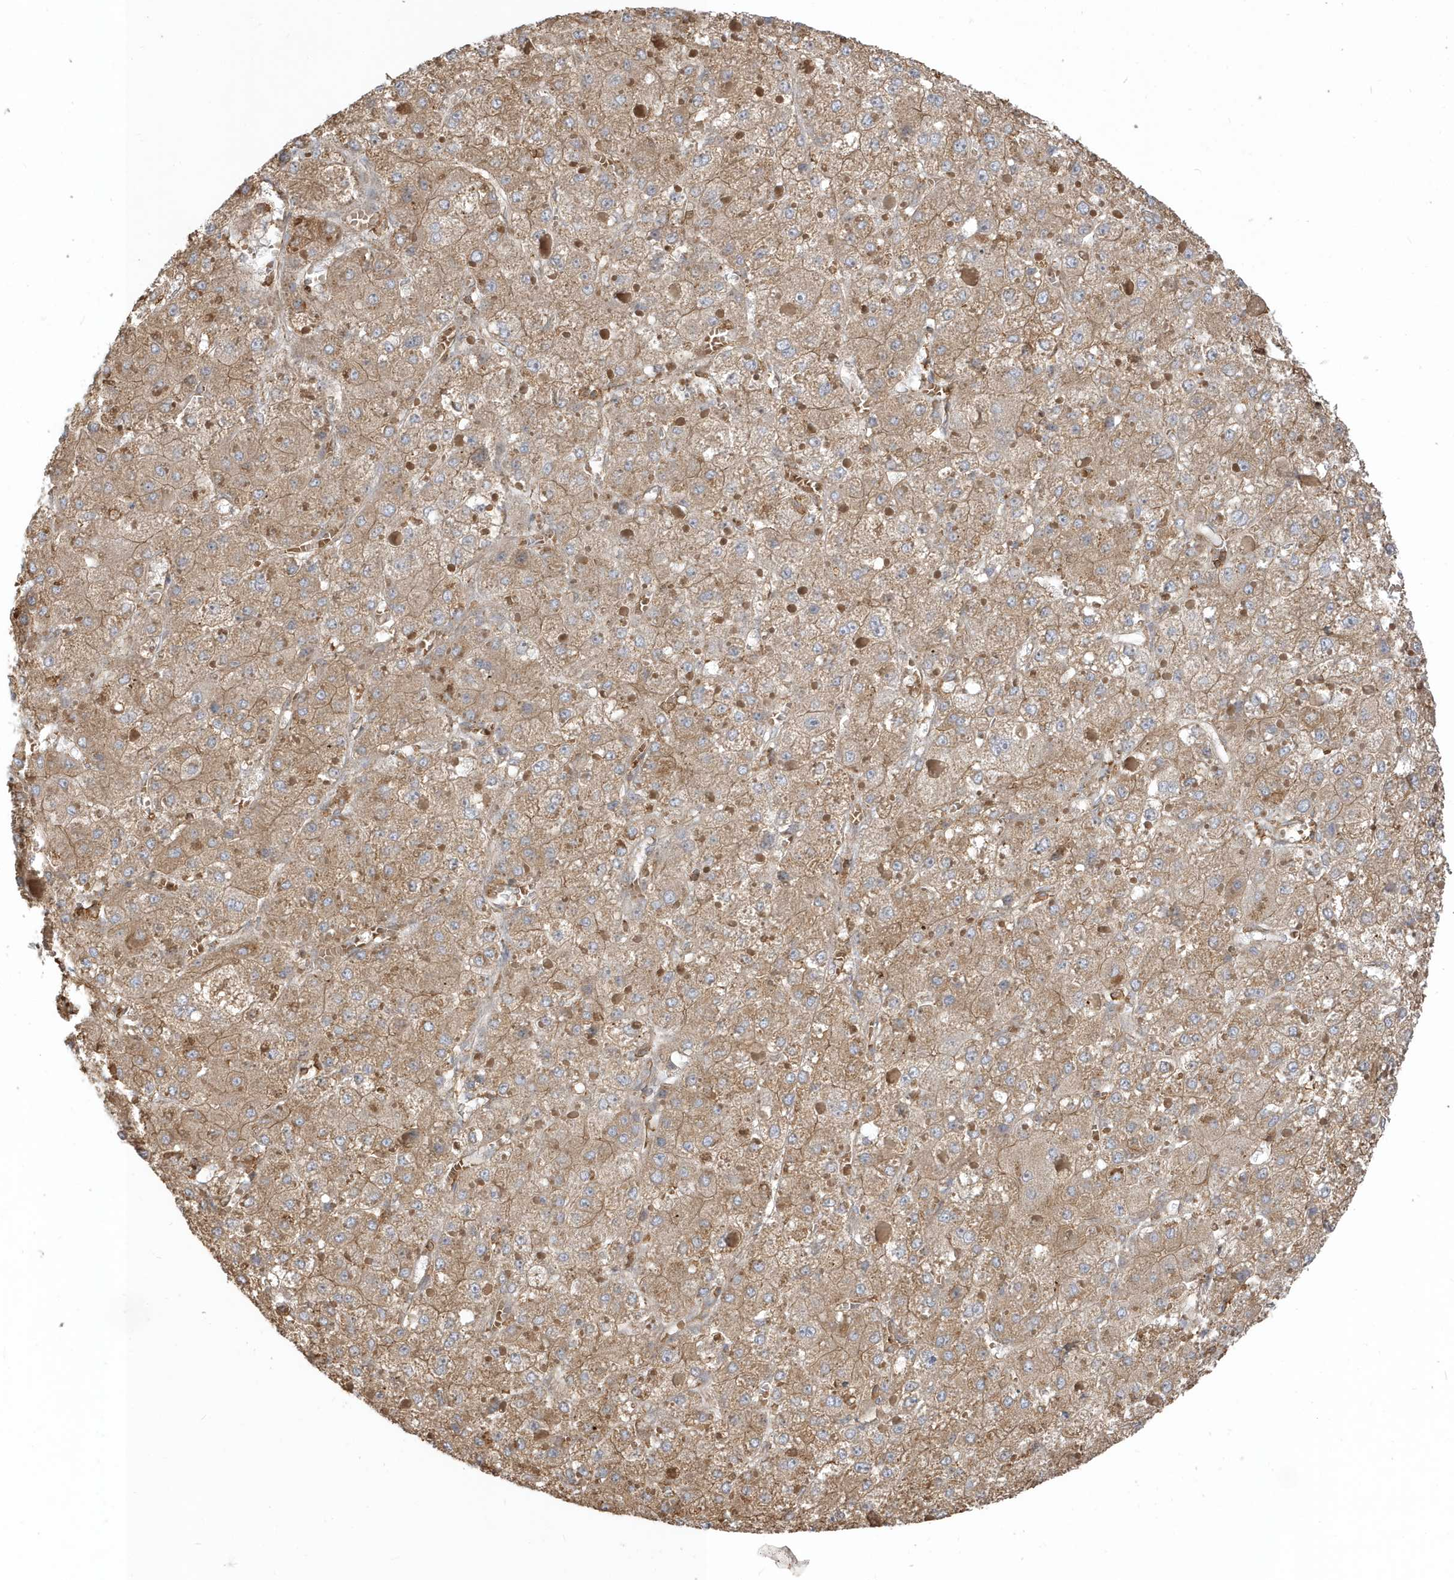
{"staining": {"intensity": "moderate", "quantity": "25%-75%", "location": "cytoplasmic/membranous"}, "tissue": "liver cancer", "cell_type": "Tumor cells", "image_type": "cancer", "snomed": [{"axis": "morphology", "description": "Carcinoma, Hepatocellular, NOS"}, {"axis": "topography", "description": "Liver"}], "caption": "This photomicrograph displays liver cancer (hepatocellular carcinoma) stained with immunohistochemistry to label a protein in brown. The cytoplasmic/membranous of tumor cells show moderate positivity for the protein. Nuclei are counter-stained blue.", "gene": "ZBTB8A", "patient": {"sex": "female", "age": 73}}